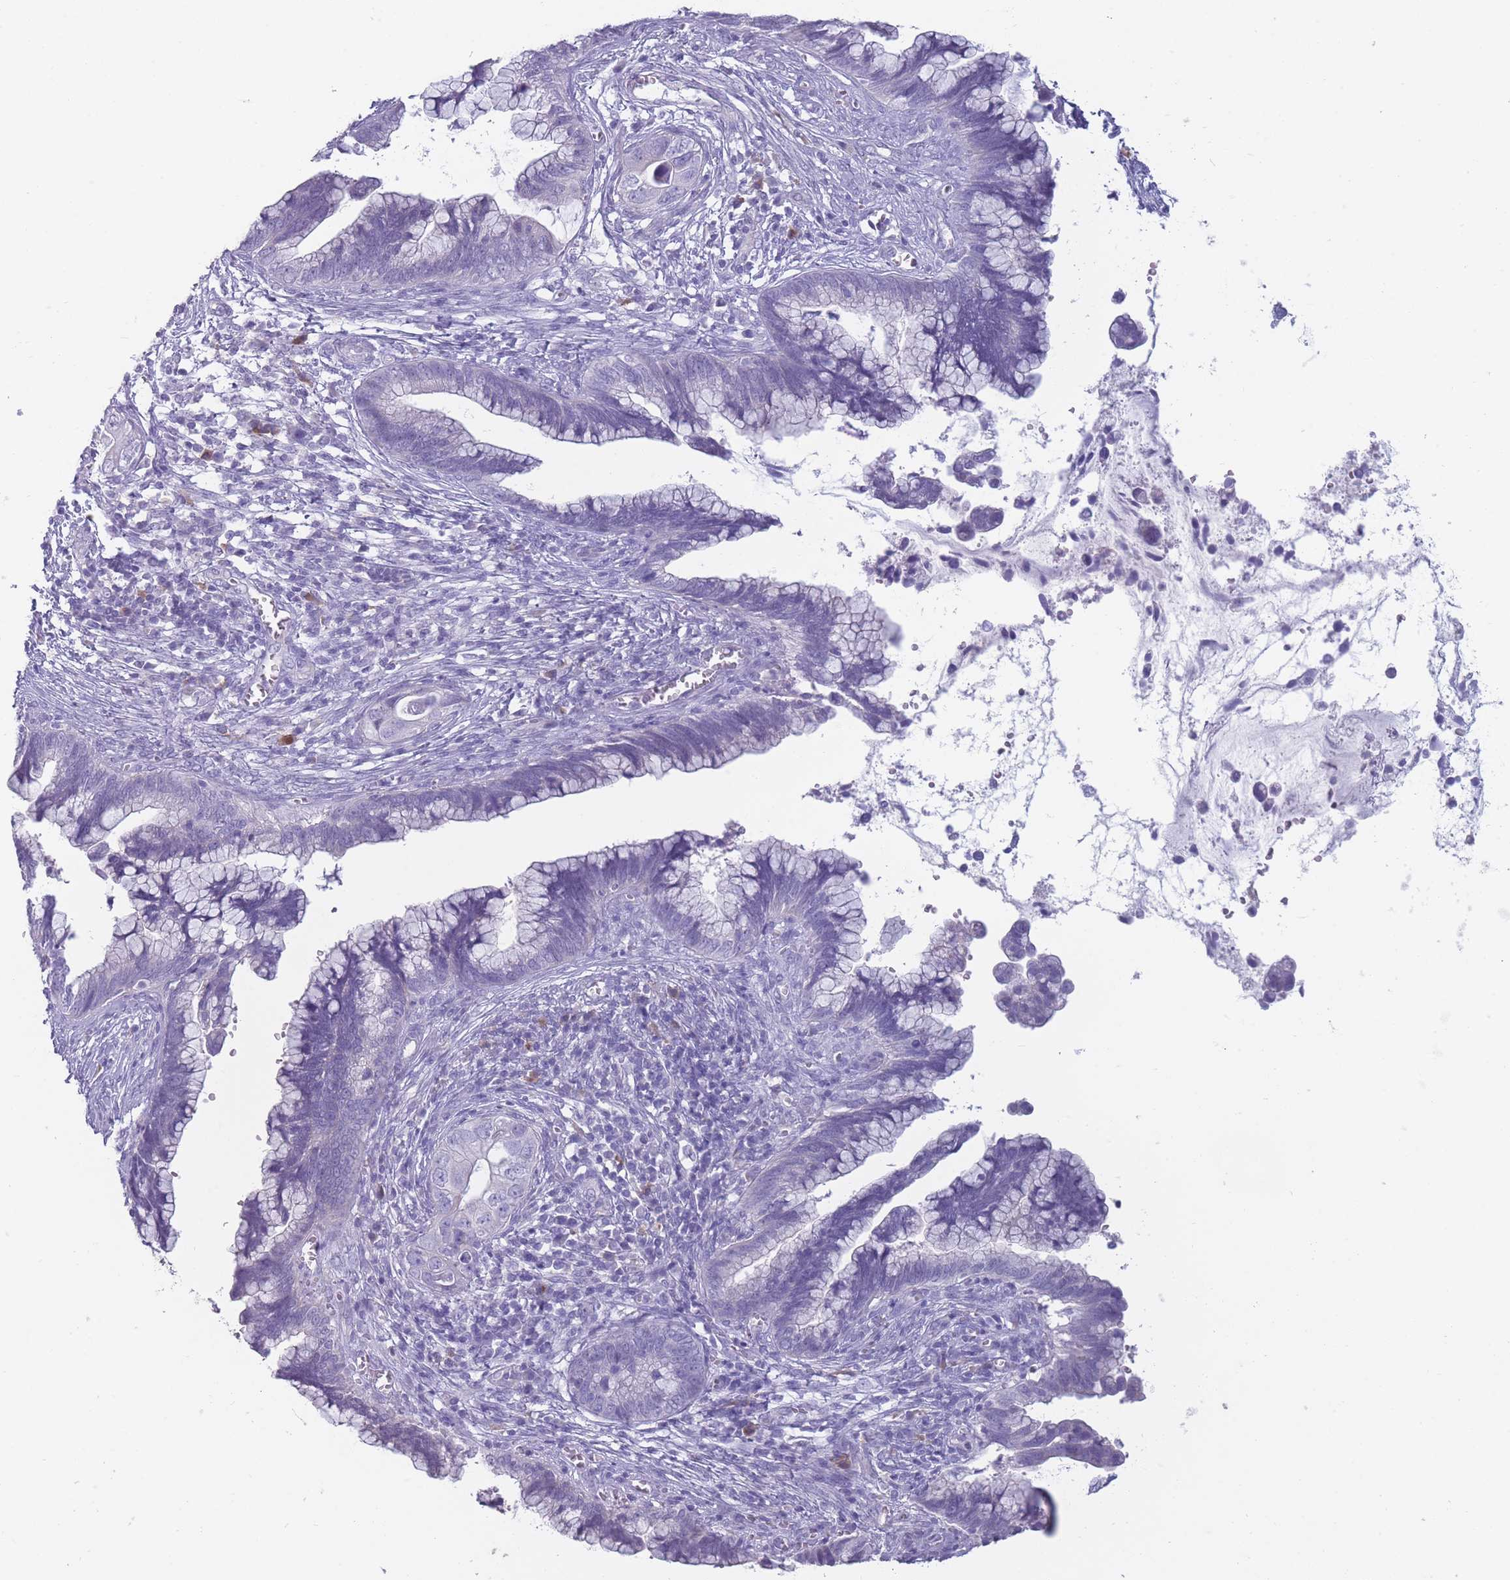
{"staining": {"intensity": "negative", "quantity": "none", "location": "none"}, "tissue": "cervical cancer", "cell_type": "Tumor cells", "image_type": "cancer", "snomed": [{"axis": "morphology", "description": "Adenocarcinoma, NOS"}, {"axis": "topography", "description": "Cervix"}], "caption": "Histopathology image shows no protein staining in tumor cells of adenocarcinoma (cervical) tissue.", "gene": "DCANP1", "patient": {"sex": "female", "age": 44}}